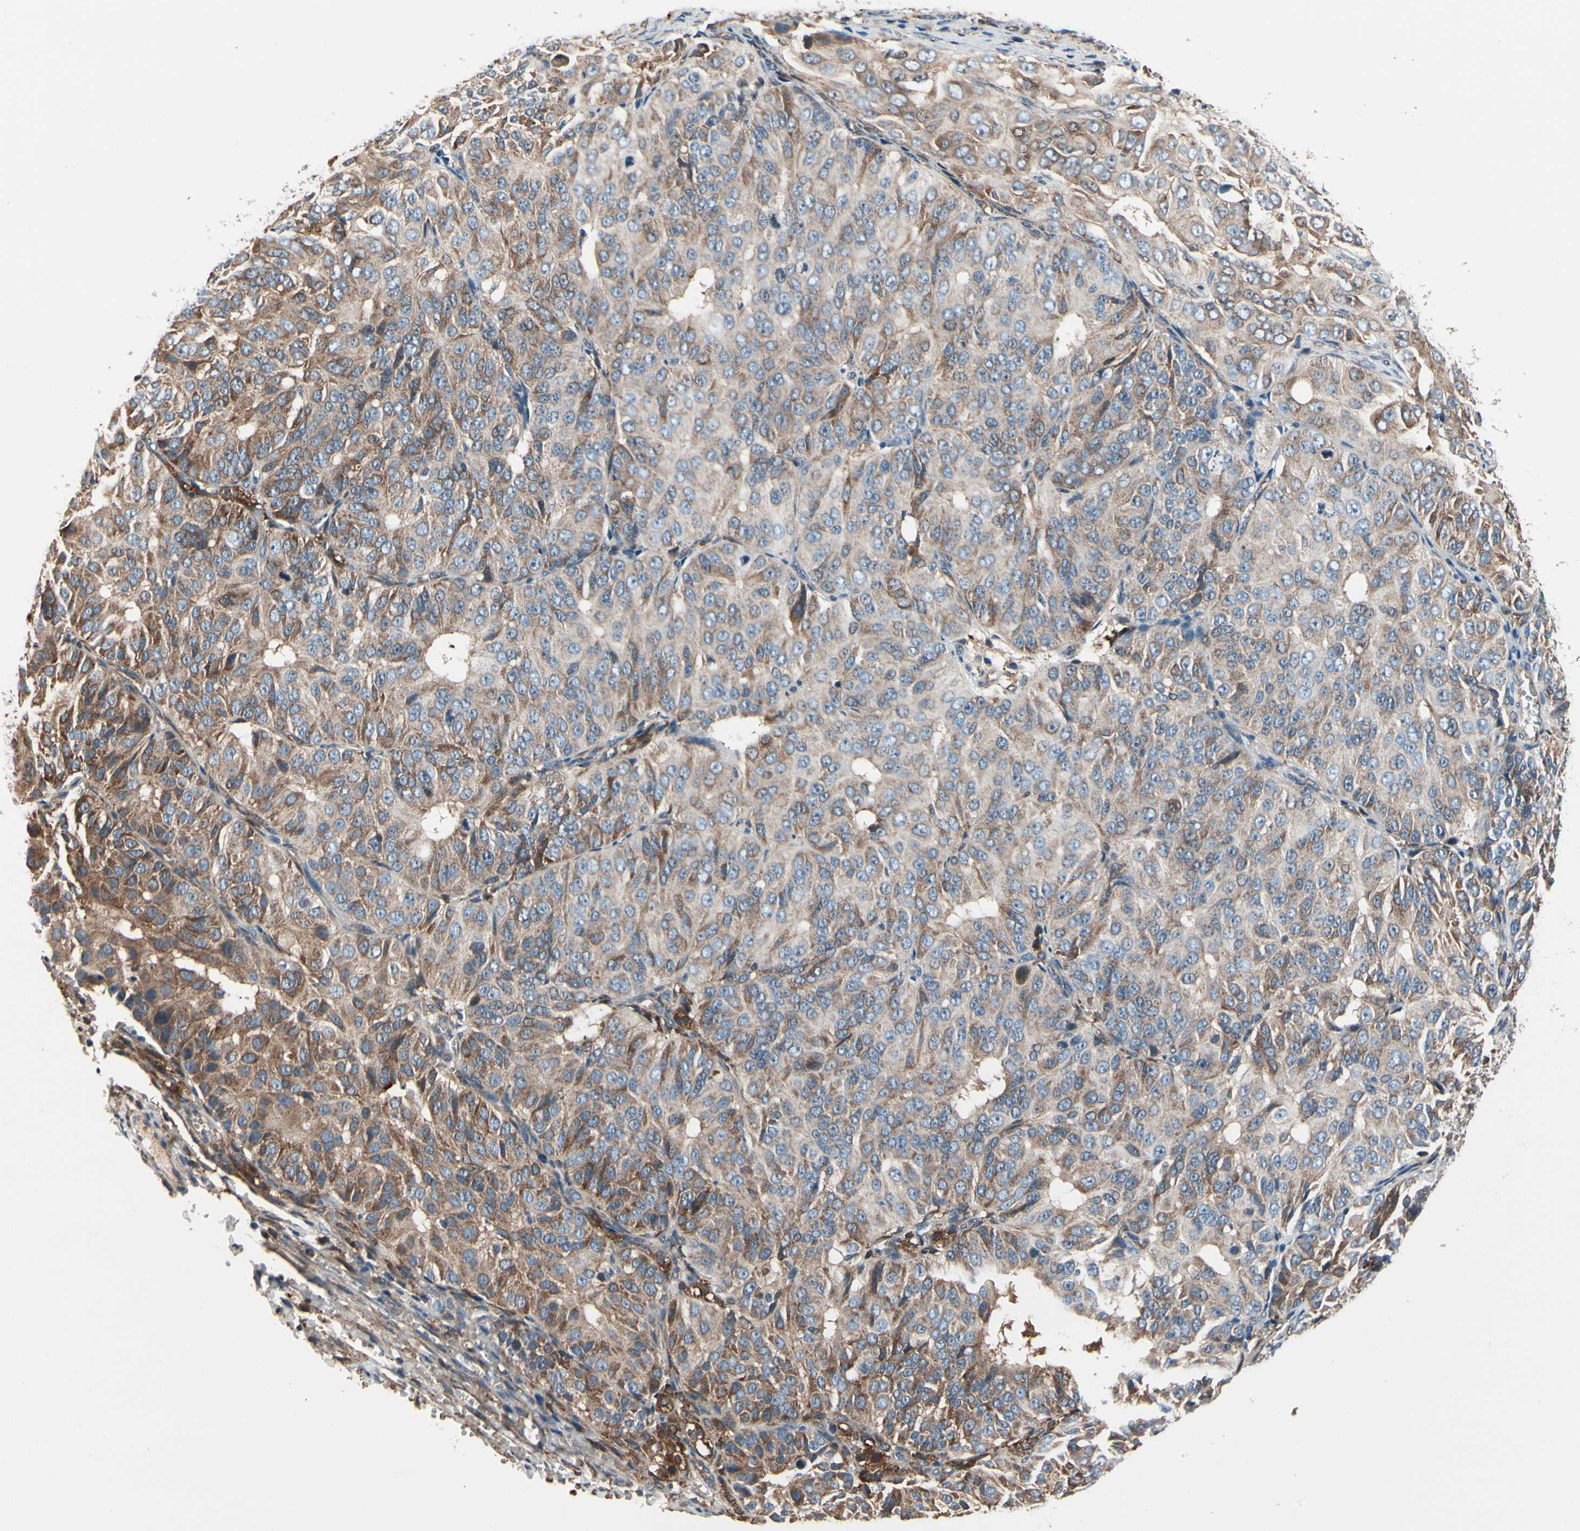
{"staining": {"intensity": "moderate", "quantity": "25%-75%", "location": "cytoplasmic/membranous,nuclear"}, "tissue": "ovarian cancer", "cell_type": "Tumor cells", "image_type": "cancer", "snomed": [{"axis": "morphology", "description": "Carcinoma, endometroid"}, {"axis": "topography", "description": "Ovary"}], "caption": "Protein analysis of endometroid carcinoma (ovarian) tissue displays moderate cytoplasmic/membranous and nuclear staining in approximately 25%-75% of tumor cells.", "gene": "PRDX2", "patient": {"sex": "female", "age": 51}}